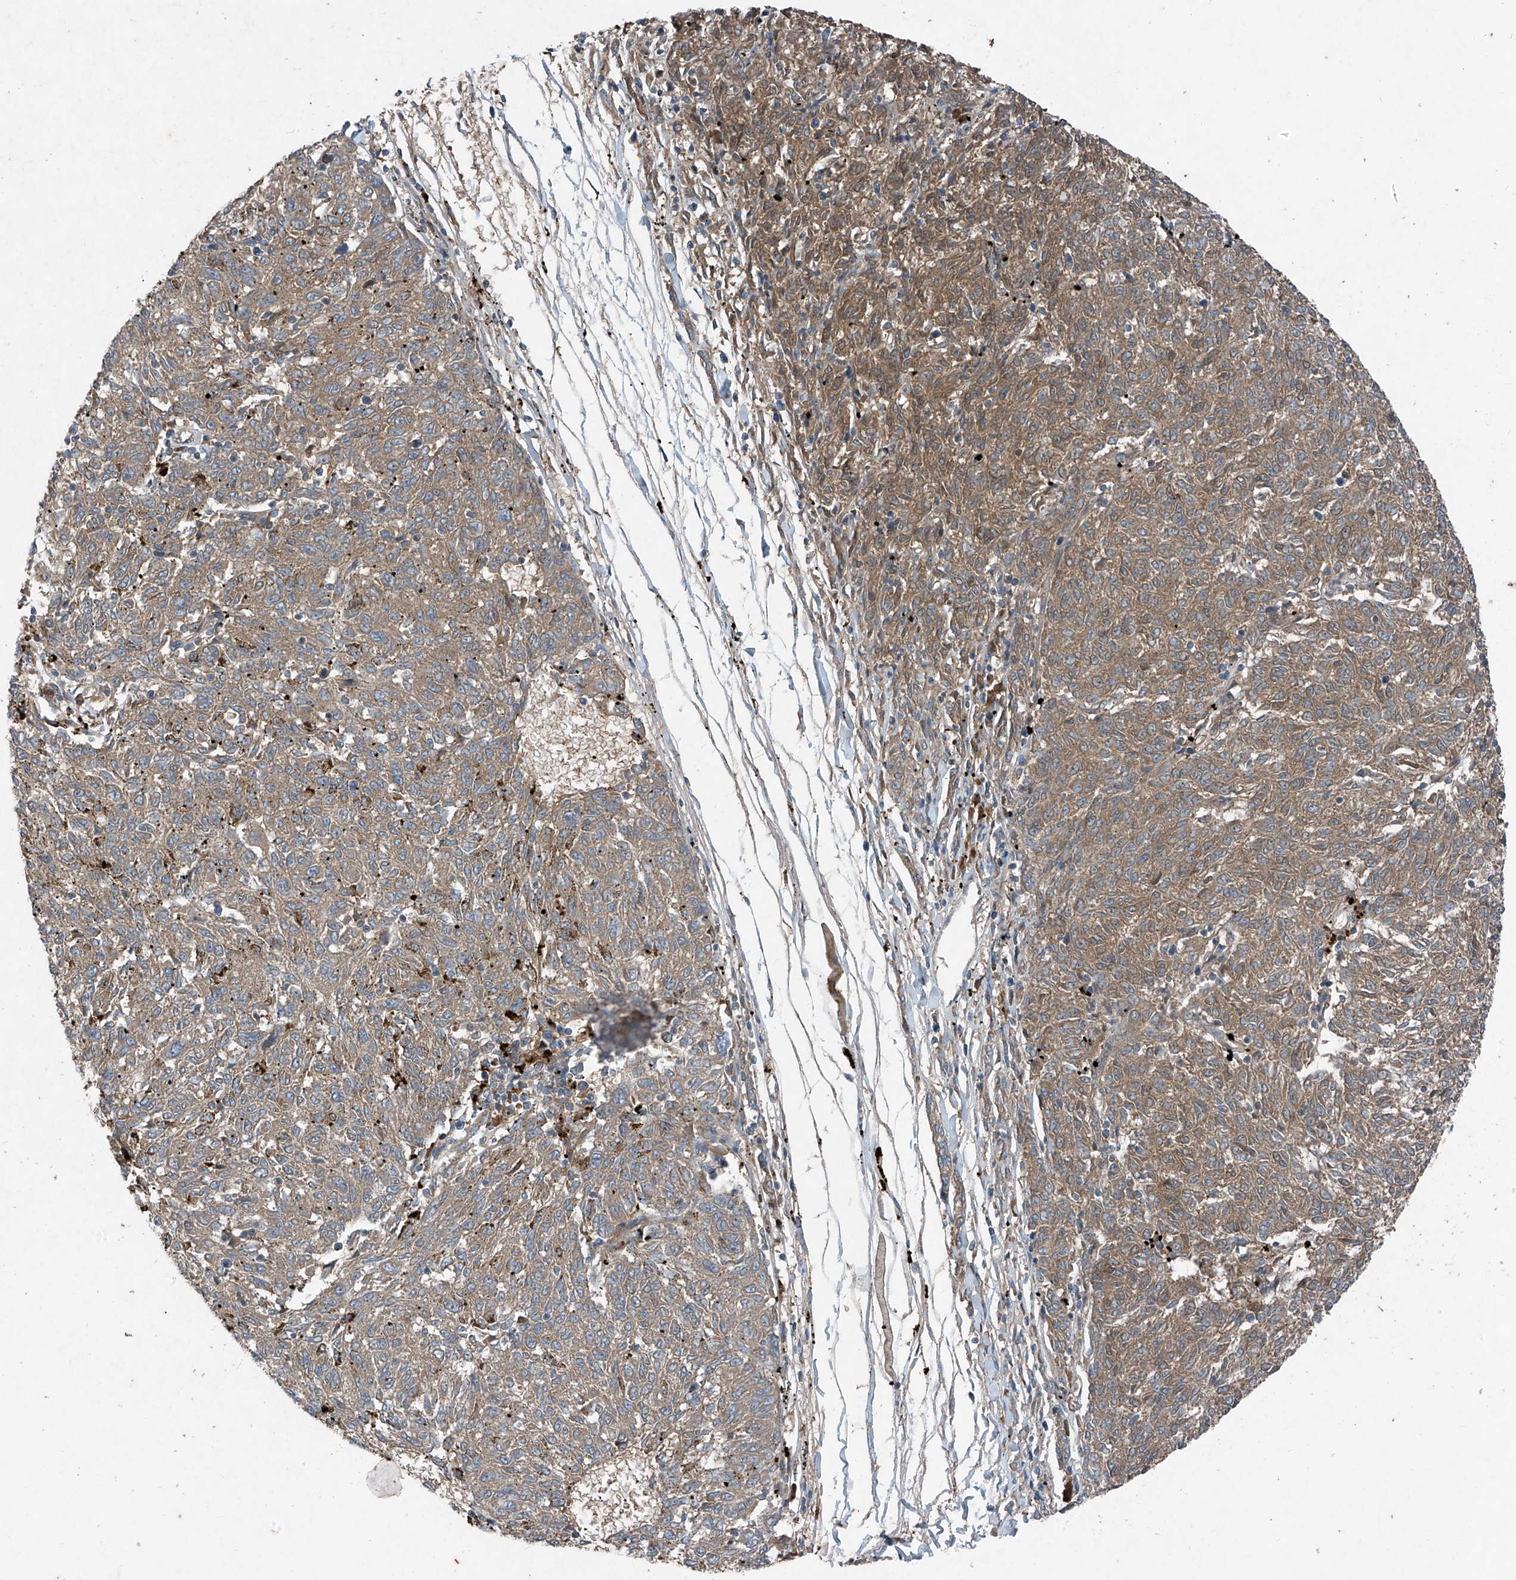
{"staining": {"intensity": "moderate", "quantity": ">75%", "location": "cytoplasmic/membranous"}, "tissue": "melanoma", "cell_type": "Tumor cells", "image_type": "cancer", "snomed": [{"axis": "morphology", "description": "Malignant melanoma, NOS"}, {"axis": "topography", "description": "Skin"}], "caption": "Protein expression analysis of malignant melanoma reveals moderate cytoplasmic/membranous expression in approximately >75% of tumor cells.", "gene": "FOXRED2", "patient": {"sex": "female", "age": 72}}